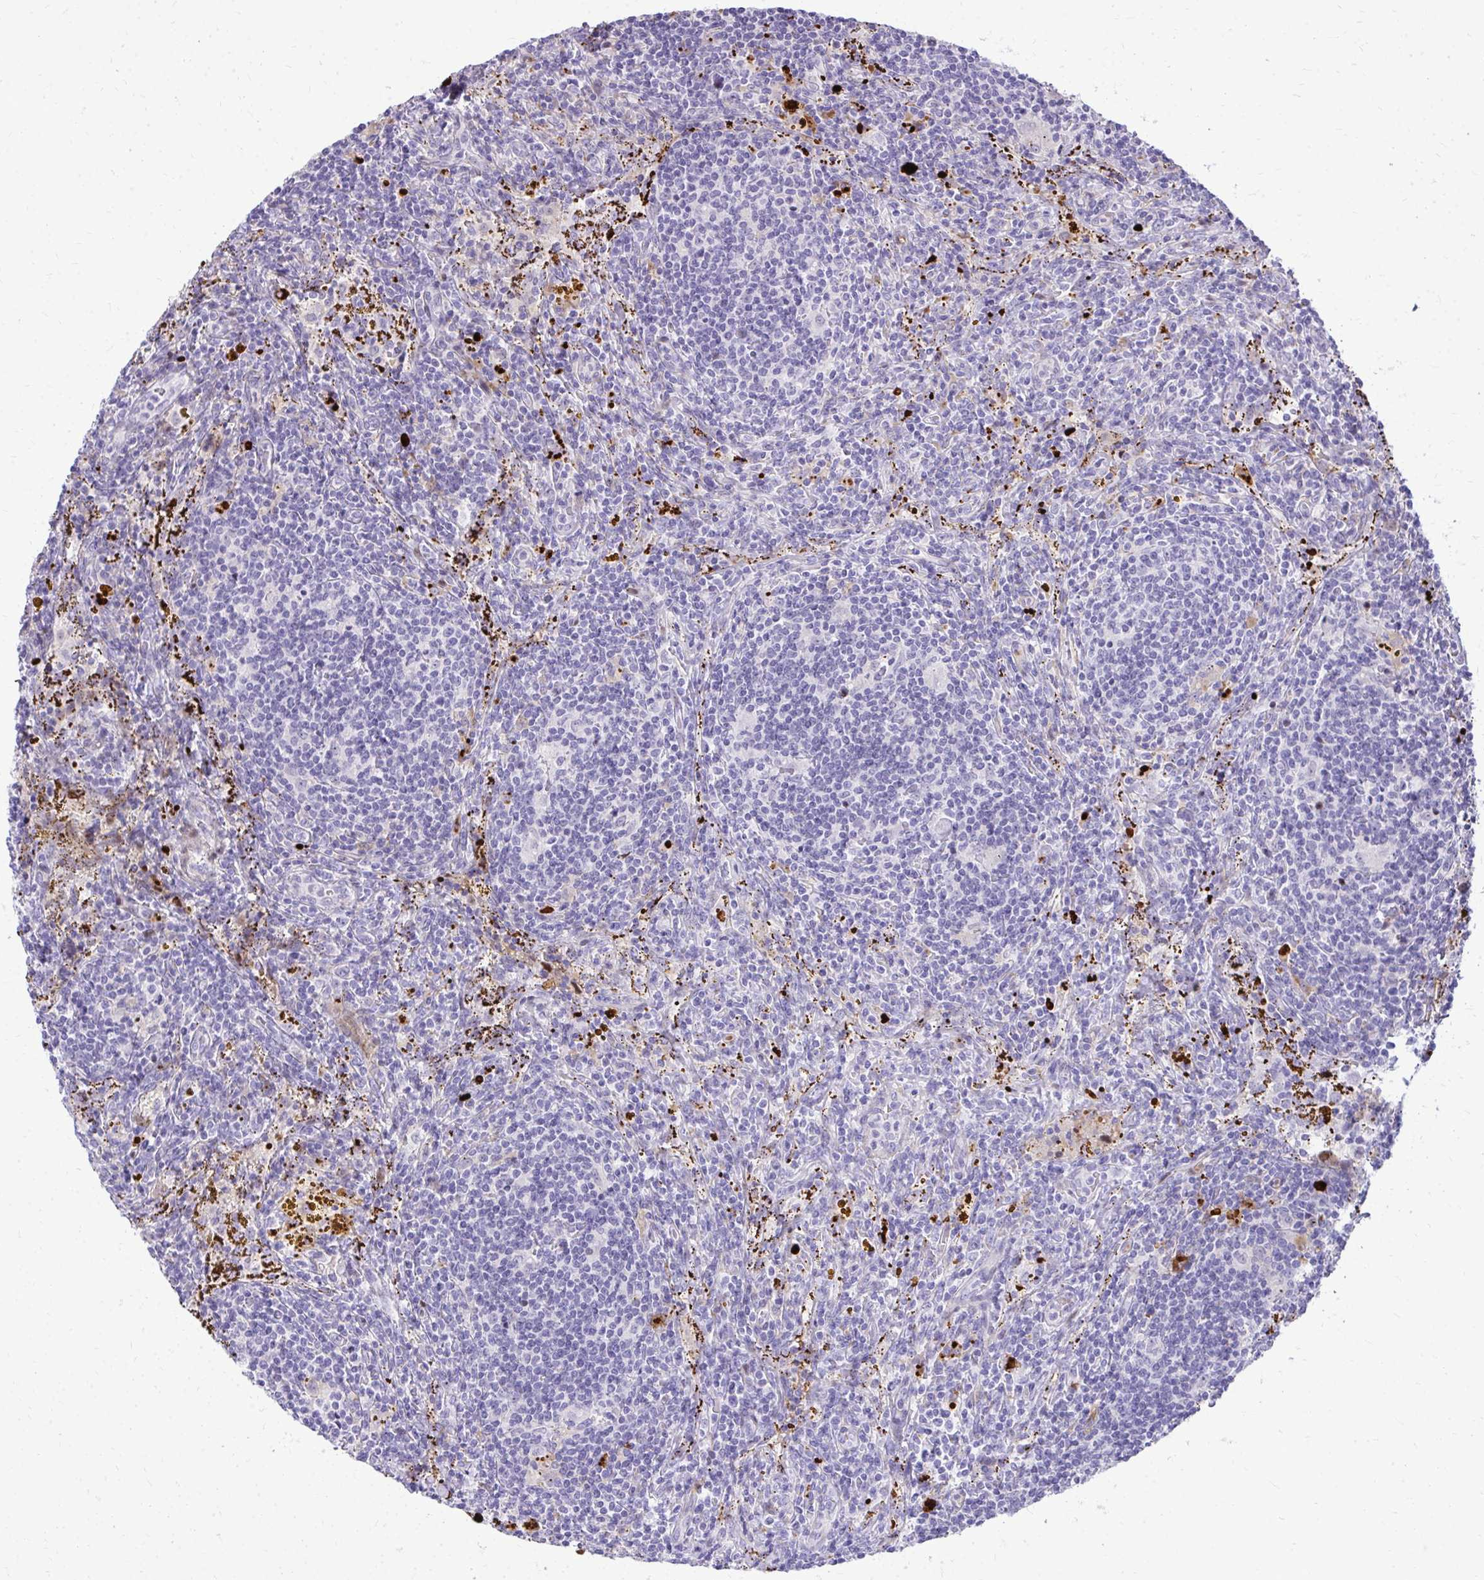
{"staining": {"intensity": "negative", "quantity": "none", "location": "none"}, "tissue": "lymphoma", "cell_type": "Tumor cells", "image_type": "cancer", "snomed": [{"axis": "morphology", "description": "Malignant lymphoma, non-Hodgkin's type, Low grade"}, {"axis": "topography", "description": "Spleen"}], "caption": "Low-grade malignant lymphoma, non-Hodgkin's type stained for a protein using immunohistochemistry (IHC) reveals no expression tumor cells.", "gene": "DLX4", "patient": {"sex": "female", "age": 70}}